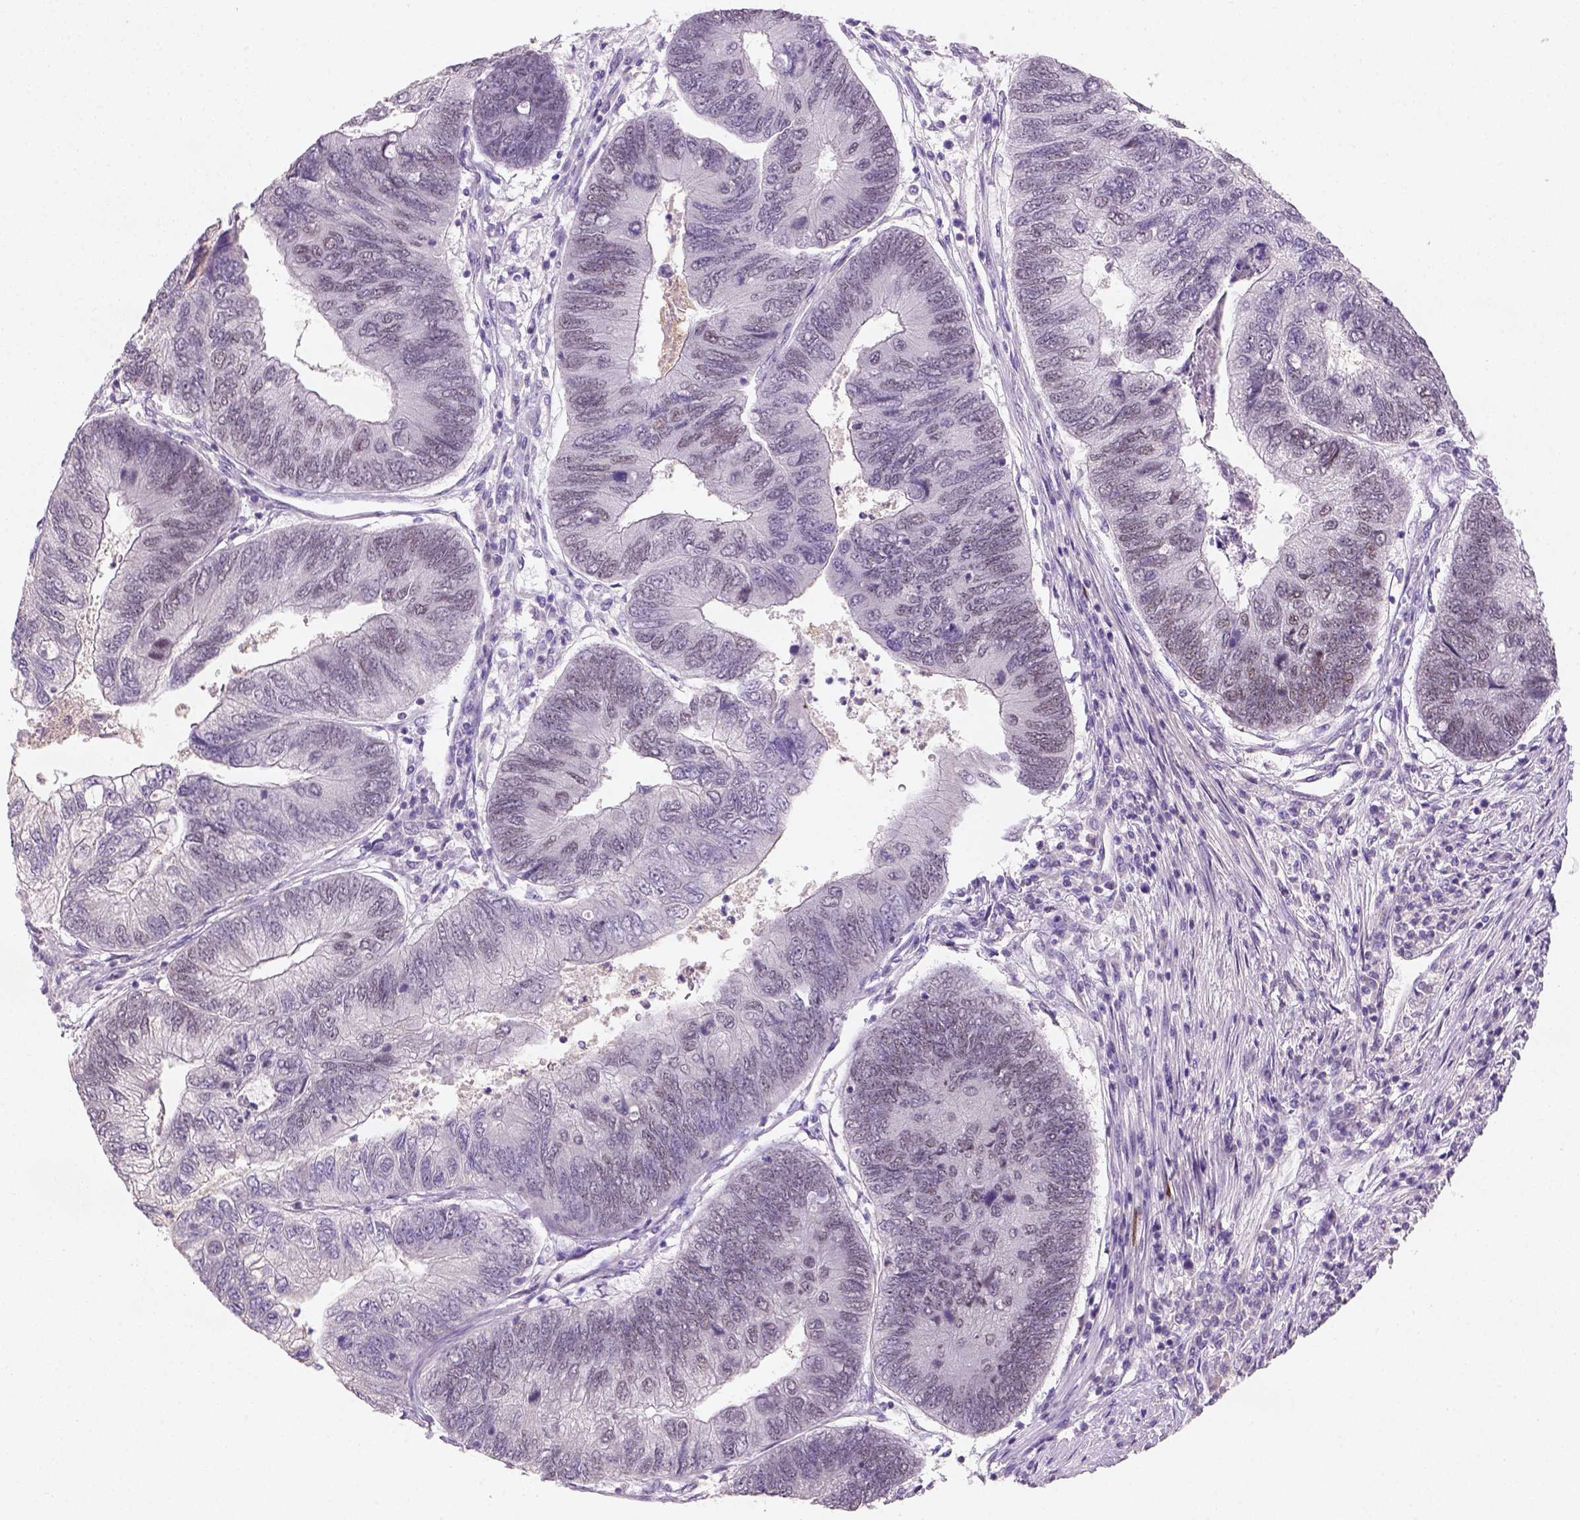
{"staining": {"intensity": "moderate", "quantity": "<25%", "location": "nuclear"}, "tissue": "colorectal cancer", "cell_type": "Tumor cells", "image_type": "cancer", "snomed": [{"axis": "morphology", "description": "Adenocarcinoma, NOS"}, {"axis": "topography", "description": "Colon"}], "caption": "Moderate nuclear positivity is seen in about <25% of tumor cells in colorectal cancer (adenocarcinoma). (IHC, brightfield microscopy, high magnification).", "gene": "ZMAT4", "patient": {"sex": "female", "age": 67}}